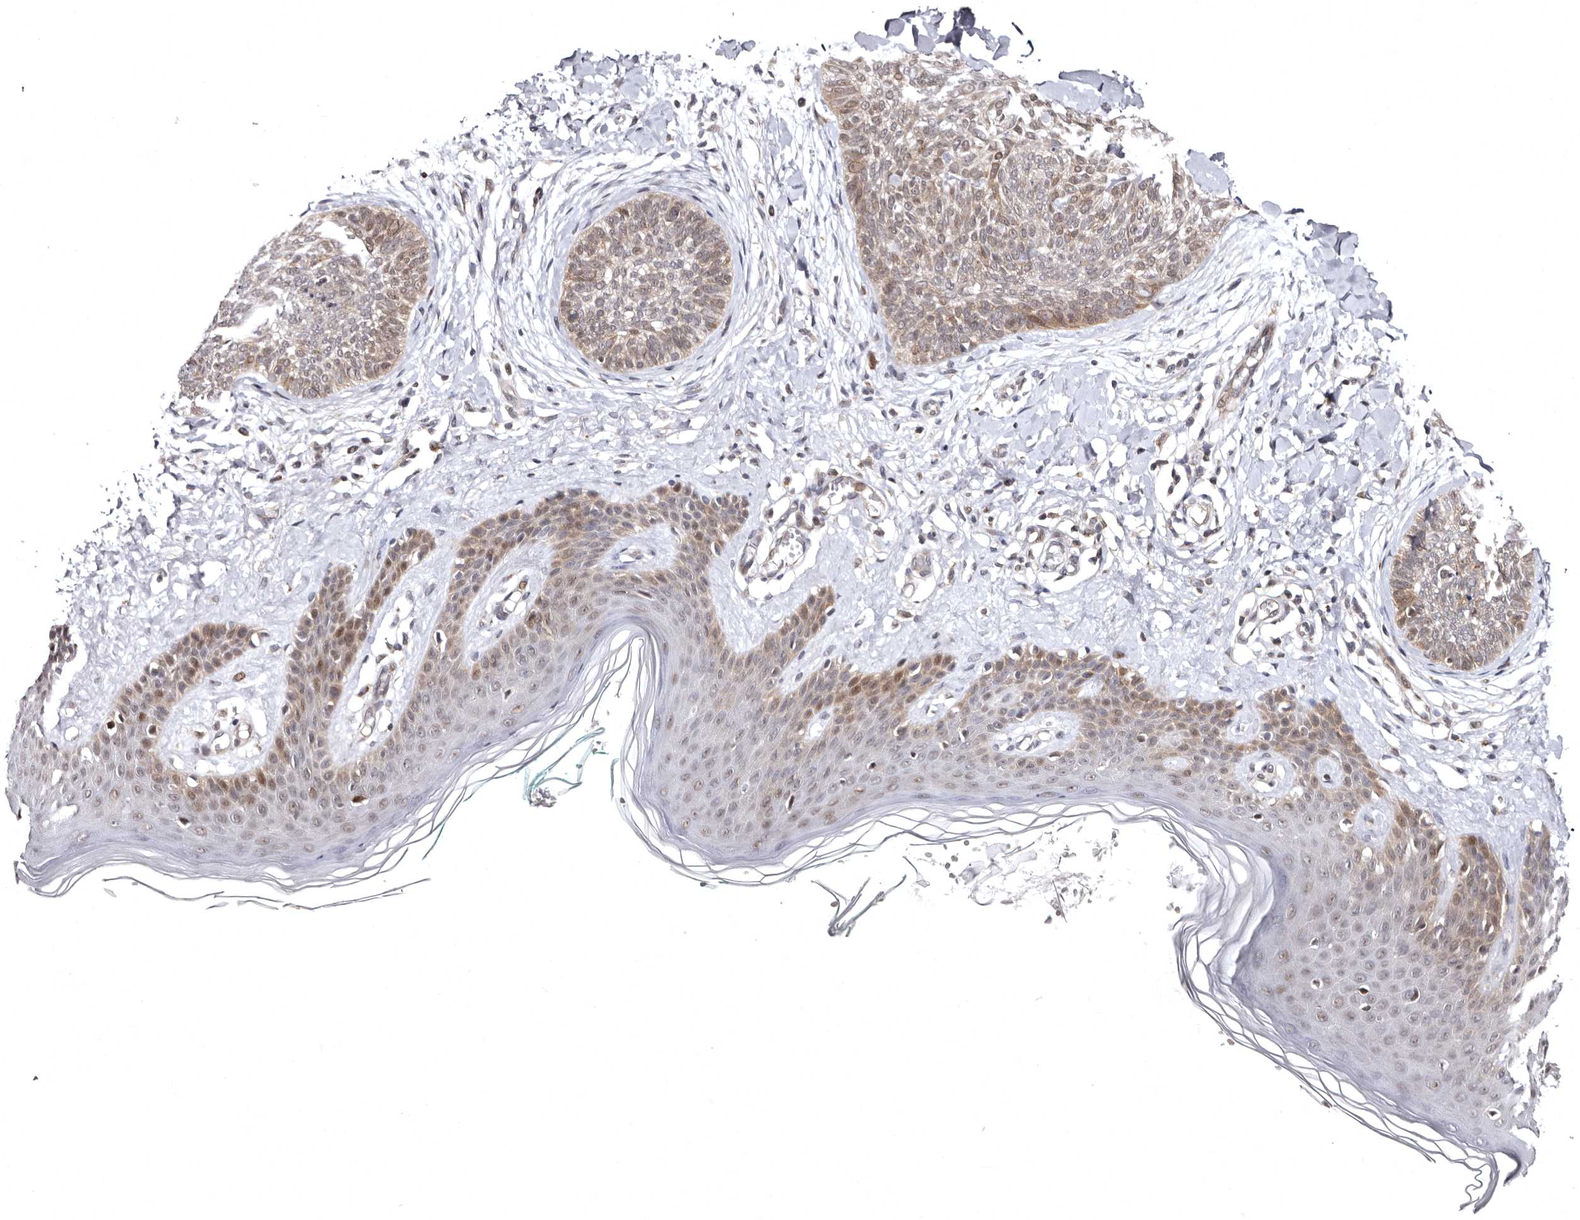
{"staining": {"intensity": "weak", "quantity": ">75%", "location": "cytoplasmic/membranous,nuclear"}, "tissue": "skin cancer", "cell_type": "Tumor cells", "image_type": "cancer", "snomed": [{"axis": "morphology", "description": "Basal cell carcinoma"}, {"axis": "topography", "description": "Skin"}], "caption": "Immunohistochemical staining of skin cancer (basal cell carcinoma) reveals low levels of weak cytoplasmic/membranous and nuclear expression in about >75% of tumor cells. The protein is shown in brown color, while the nuclei are stained blue.", "gene": "PHF20L1", "patient": {"sex": "female", "age": 59}}